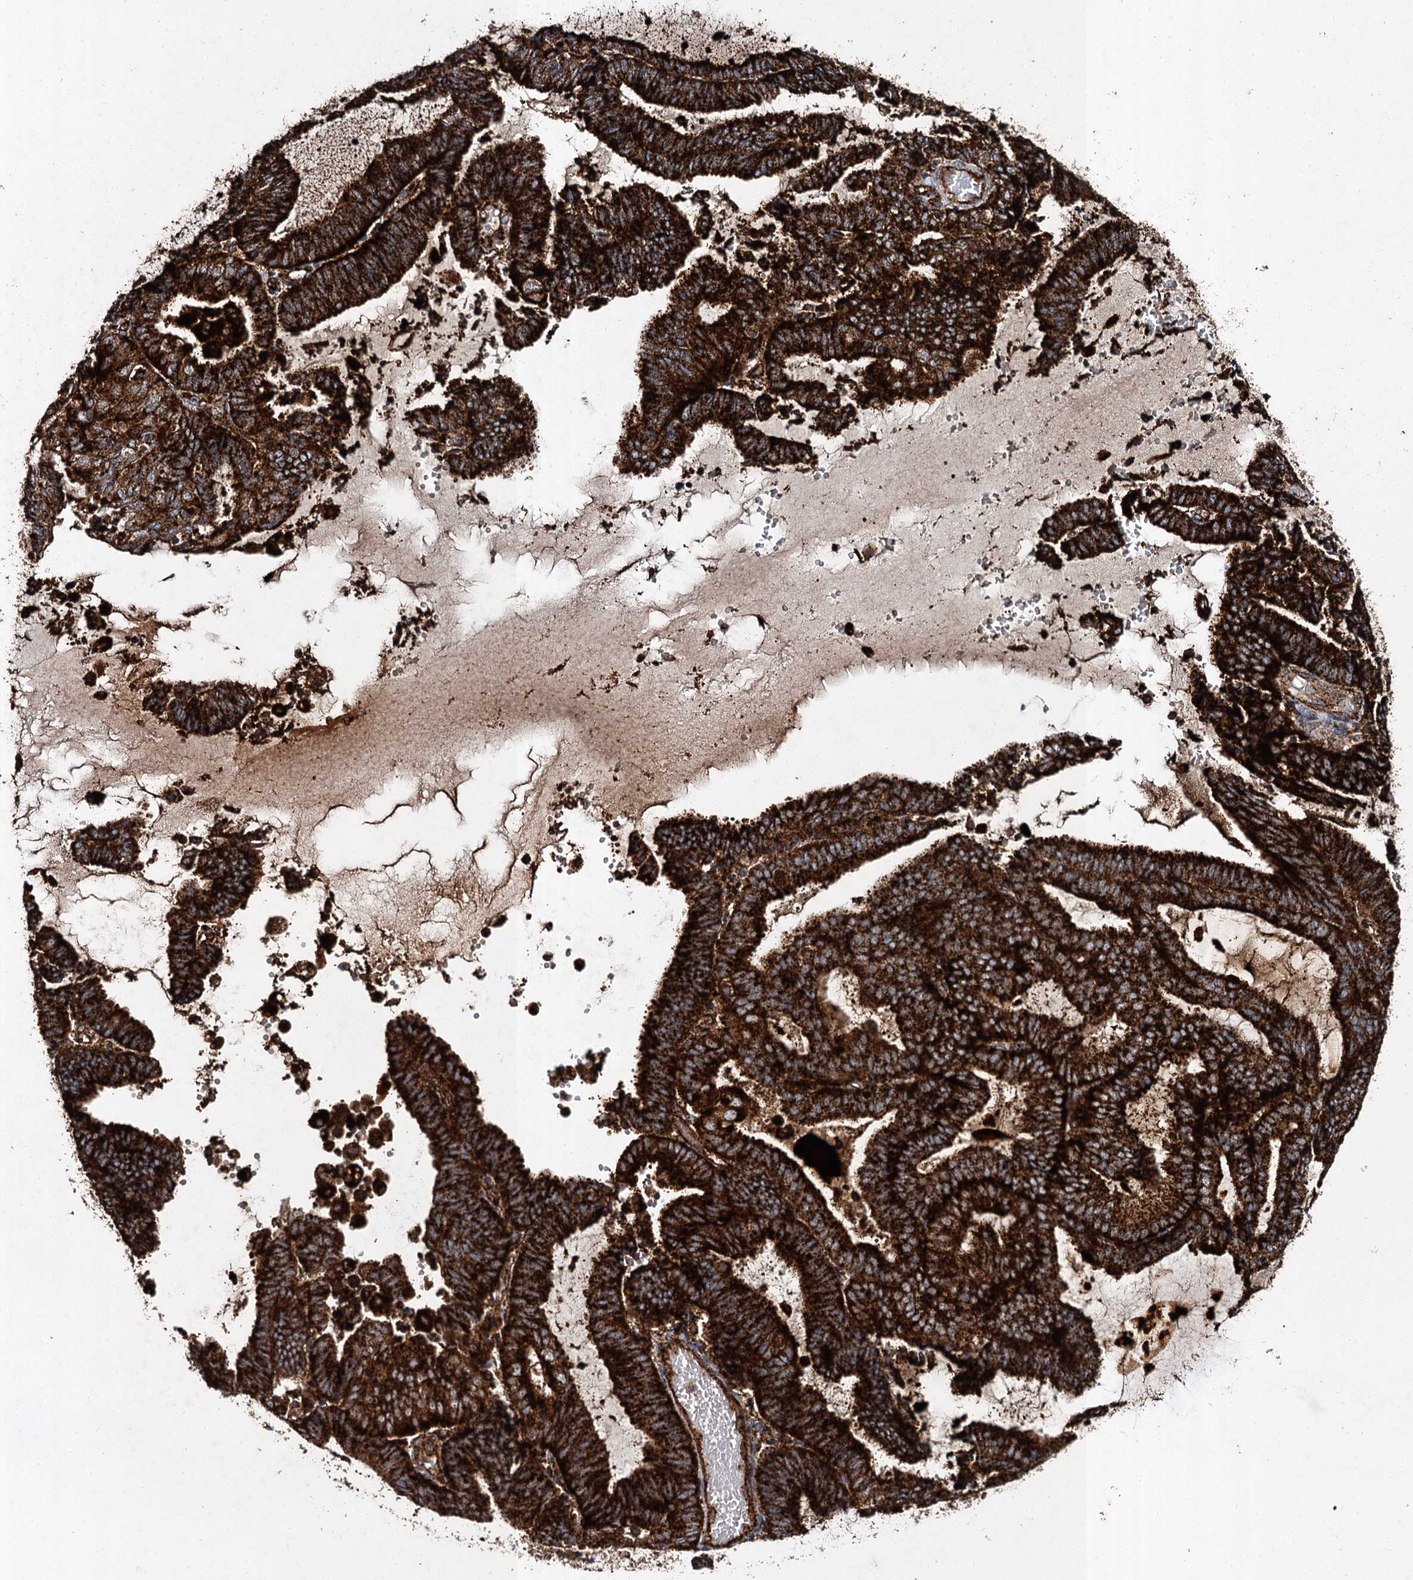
{"staining": {"intensity": "strong", "quantity": ">75%", "location": "cytoplasmic/membranous"}, "tissue": "endometrial cancer", "cell_type": "Tumor cells", "image_type": "cancer", "snomed": [{"axis": "morphology", "description": "Adenocarcinoma, NOS"}, {"axis": "topography", "description": "Endometrium"}], "caption": "Immunohistochemical staining of human adenocarcinoma (endometrial) shows high levels of strong cytoplasmic/membranous expression in about >75% of tumor cells.", "gene": "GBA1", "patient": {"sex": "female", "age": 81}}